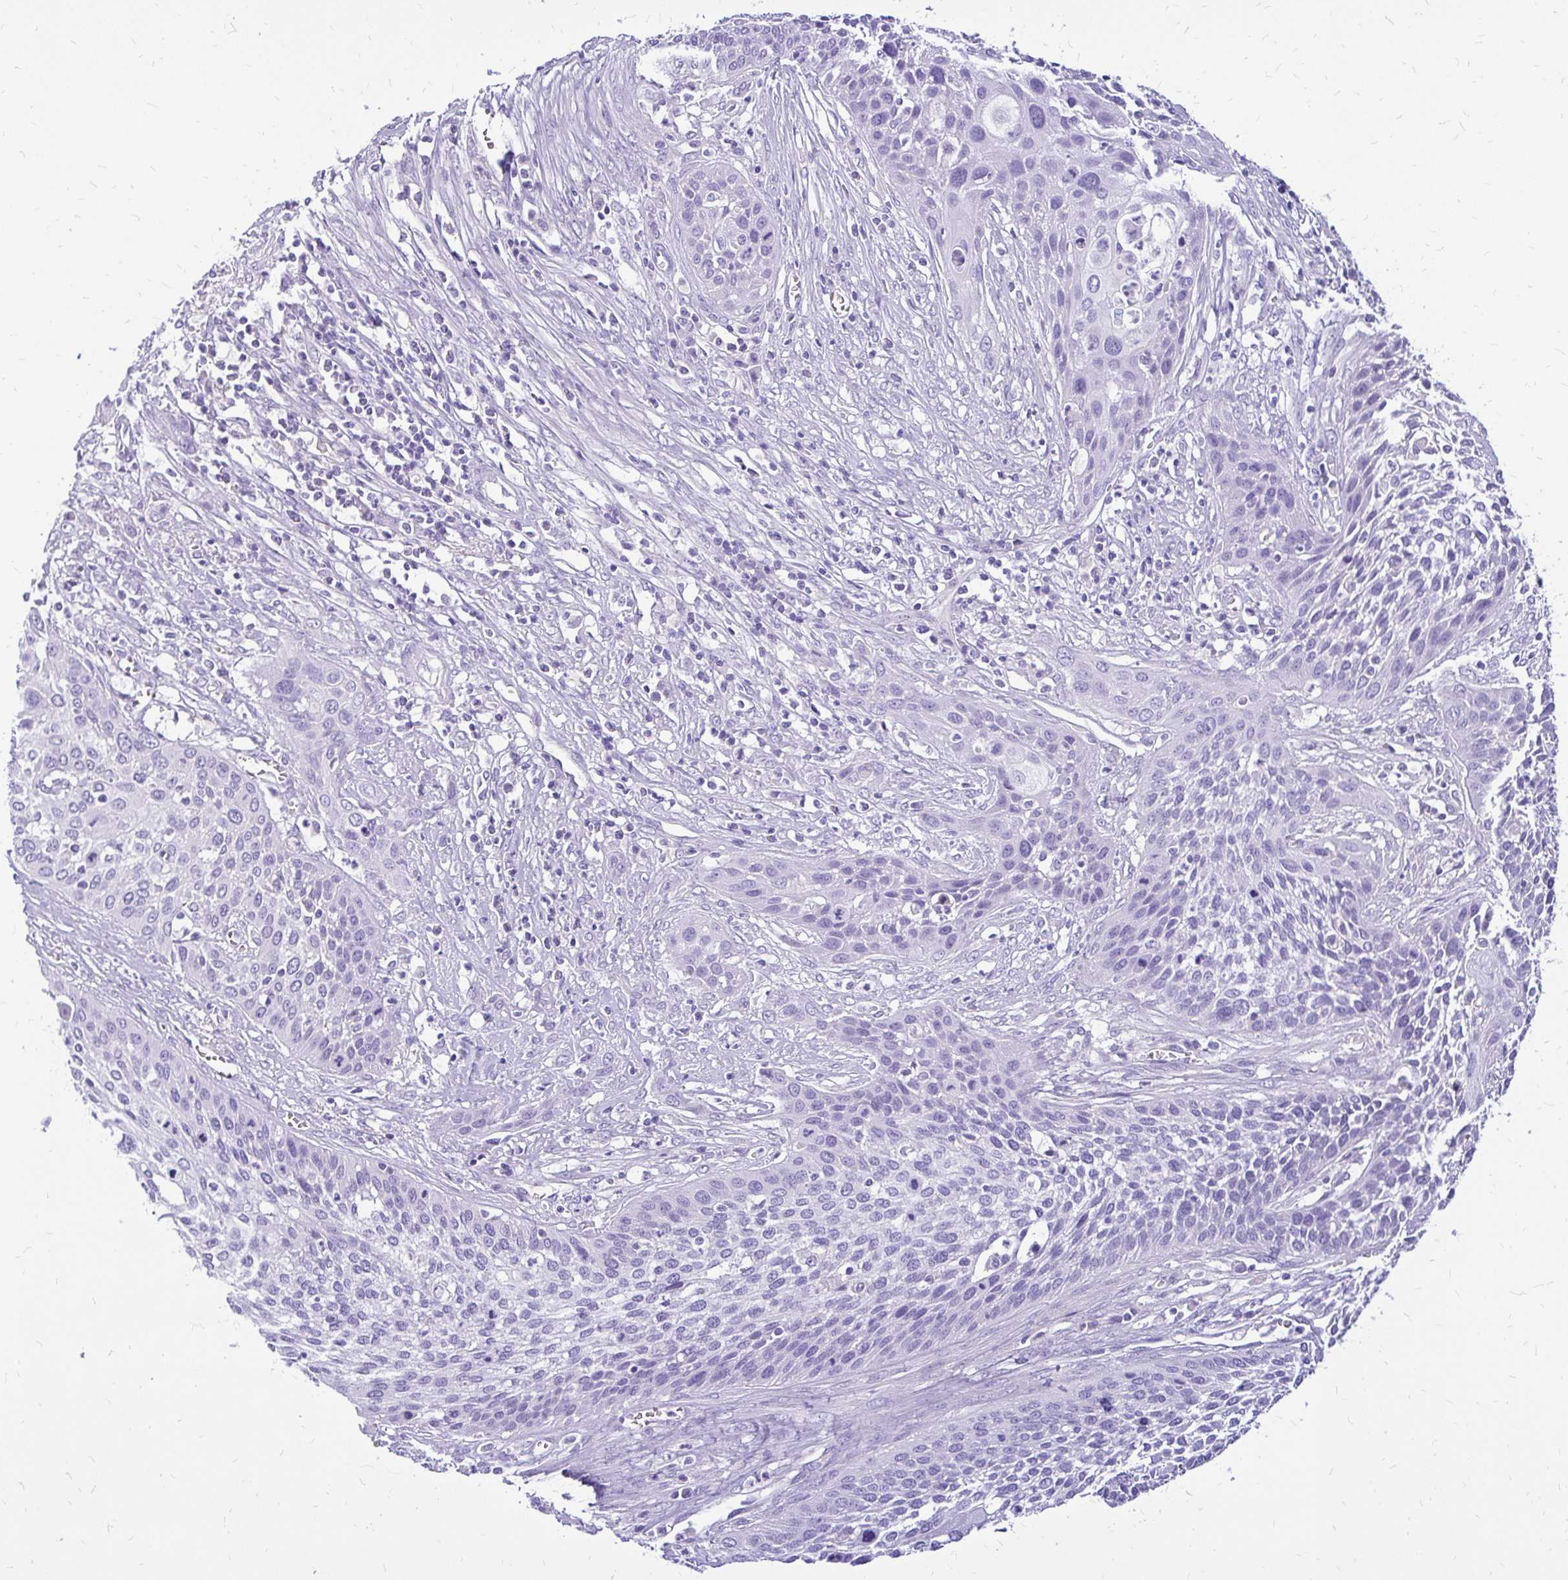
{"staining": {"intensity": "negative", "quantity": "none", "location": "none"}, "tissue": "cervical cancer", "cell_type": "Tumor cells", "image_type": "cancer", "snomed": [{"axis": "morphology", "description": "Squamous cell carcinoma, NOS"}, {"axis": "topography", "description": "Cervix"}], "caption": "Human cervical cancer (squamous cell carcinoma) stained for a protein using immunohistochemistry (IHC) exhibits no positivity in tumor cells.", "gene": "MAP1LC3A", "patient": {"sex": "female", "age": 34}}